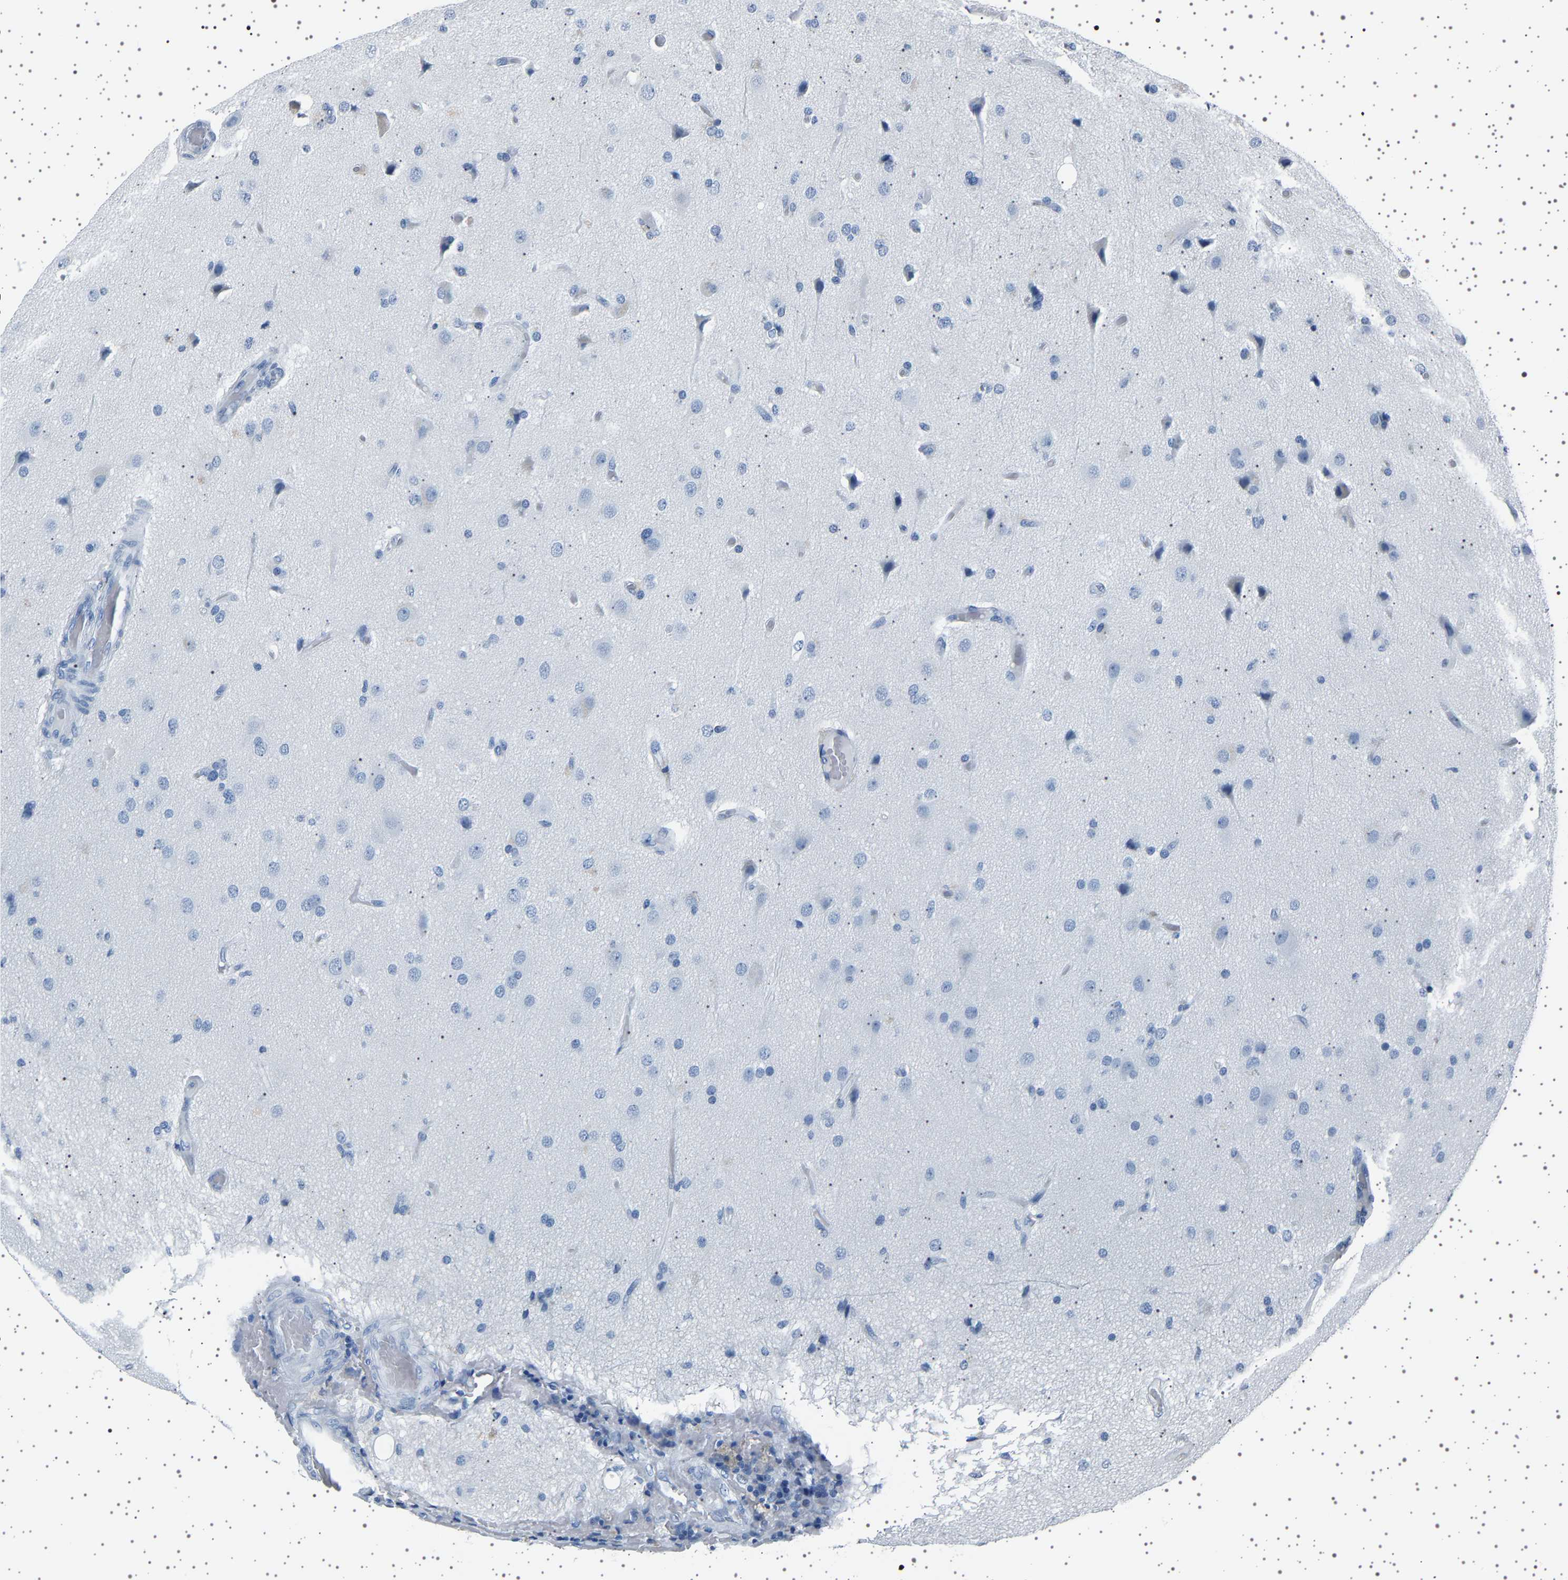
{"staining": {"intensity": "negative", "quantity": "none", "location": "none"}, "tissue": "glioma", "cell_type": "Tumor cells", "image_type": "cancer", "snomed": [{"axis": "morphology", "description": "Normal tissue, NOS"}, {"axis": "morphology", "description": "Glioma, malignant, High grade"}, {"axis": "topography", "description": "Cerebral cortex"}], "caption": "This is an IHC micrograph of human high-grade glioma (malignant). There is no expression in tumor cells.", "gene": "TFF3", "patient": {"sex": "male", "age": 77}}